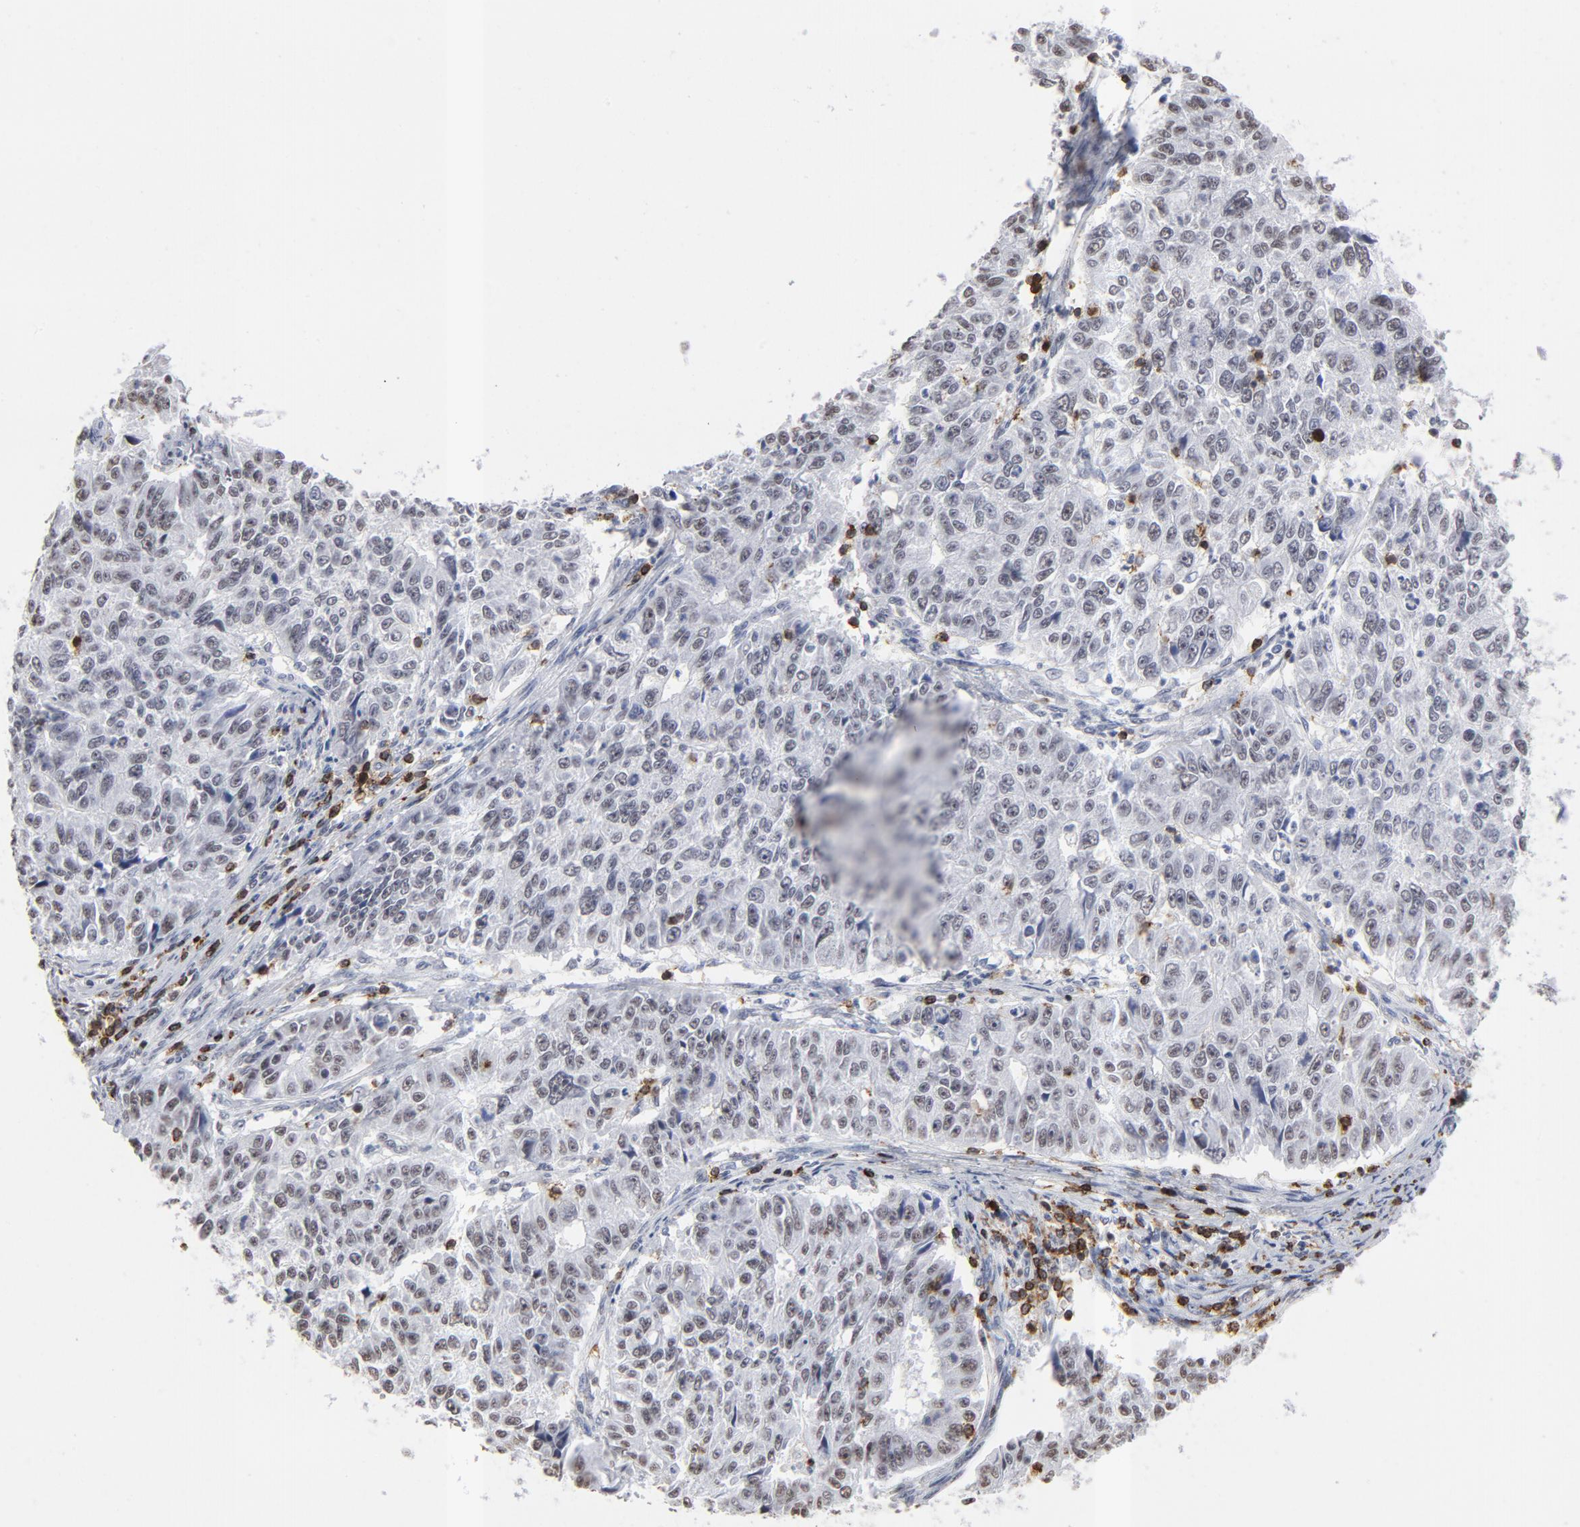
{"staining": {"intensity": "weak", "quantity": "25%-75%", "location": "nuclear"}, "tissue": "endometrial cancer", "cell_type": "Tumor cells", "image_type": "cancer", "snomed": [{"axis": "morphology", "description": "Adenocarcinoma, NOS"}, {"axis": "topography", "description": "Endometrium"}], "caption": "Brown immunohistochemical staining in human adenocarcinoma (endometrial) reveals weak nuclear positivity in about 25%-75% of tumor cells.", "gene": "CD2", "patient": {"sex": "female", "age": 42}}